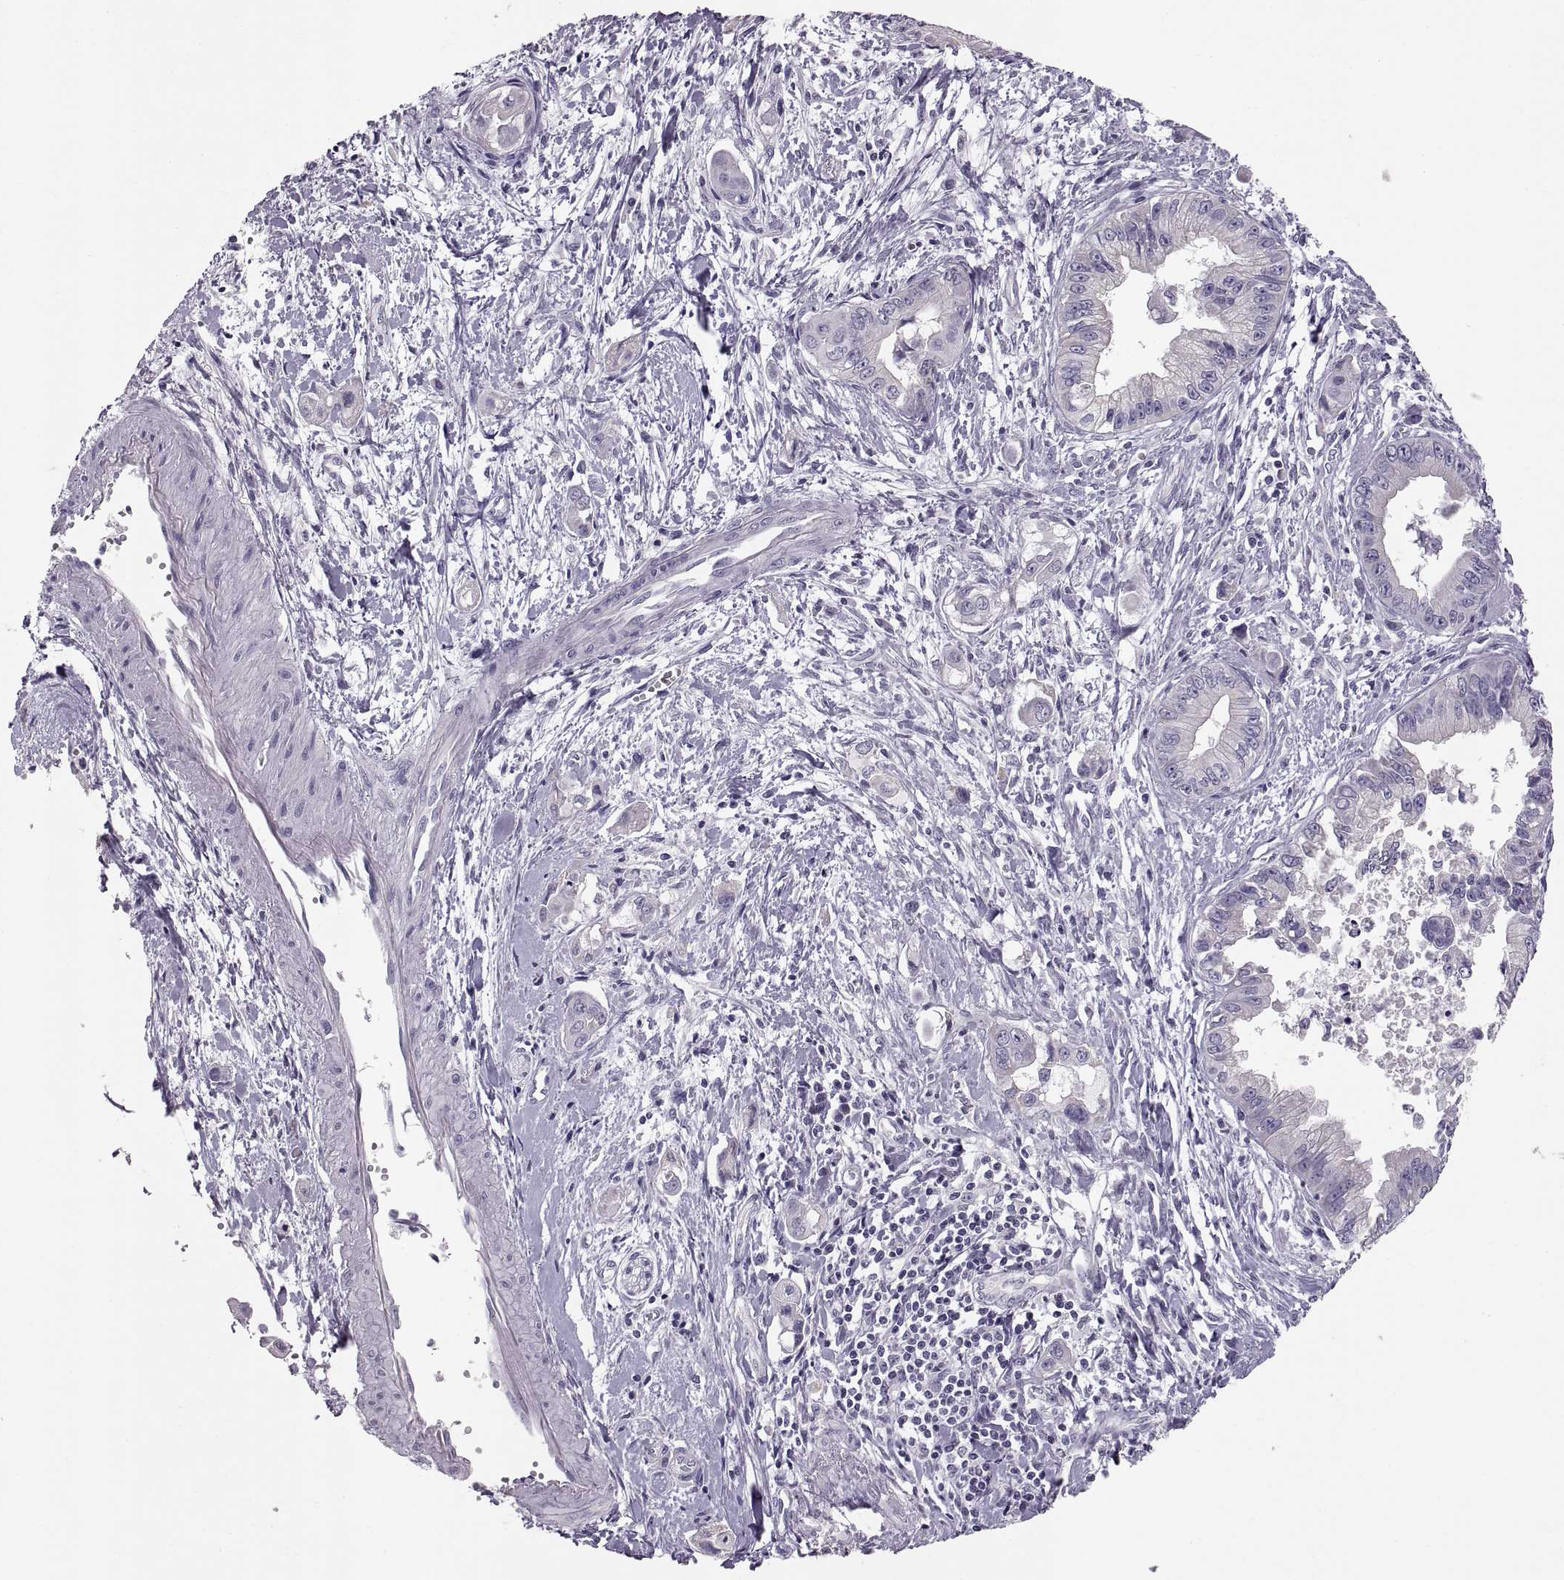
{"staining": {"intensity": "negative", "quantity": "none", "location": "none"}, "tissue": "pancreatic cancer", "cell_type": "Tumor cells", "image_type": "cancer", "snomed": [{"axis": "morphology", "description": "Adenocarcinoma, NOS"}, {"axis": "topography", "description": "Pancreas"}], "caption": "Tumor cells are negative for protein expression in human pancreatic cancer (adenocarcinoma).", "gene": "WBP2NL", "patient": {"sex": "male", "age": 60}}